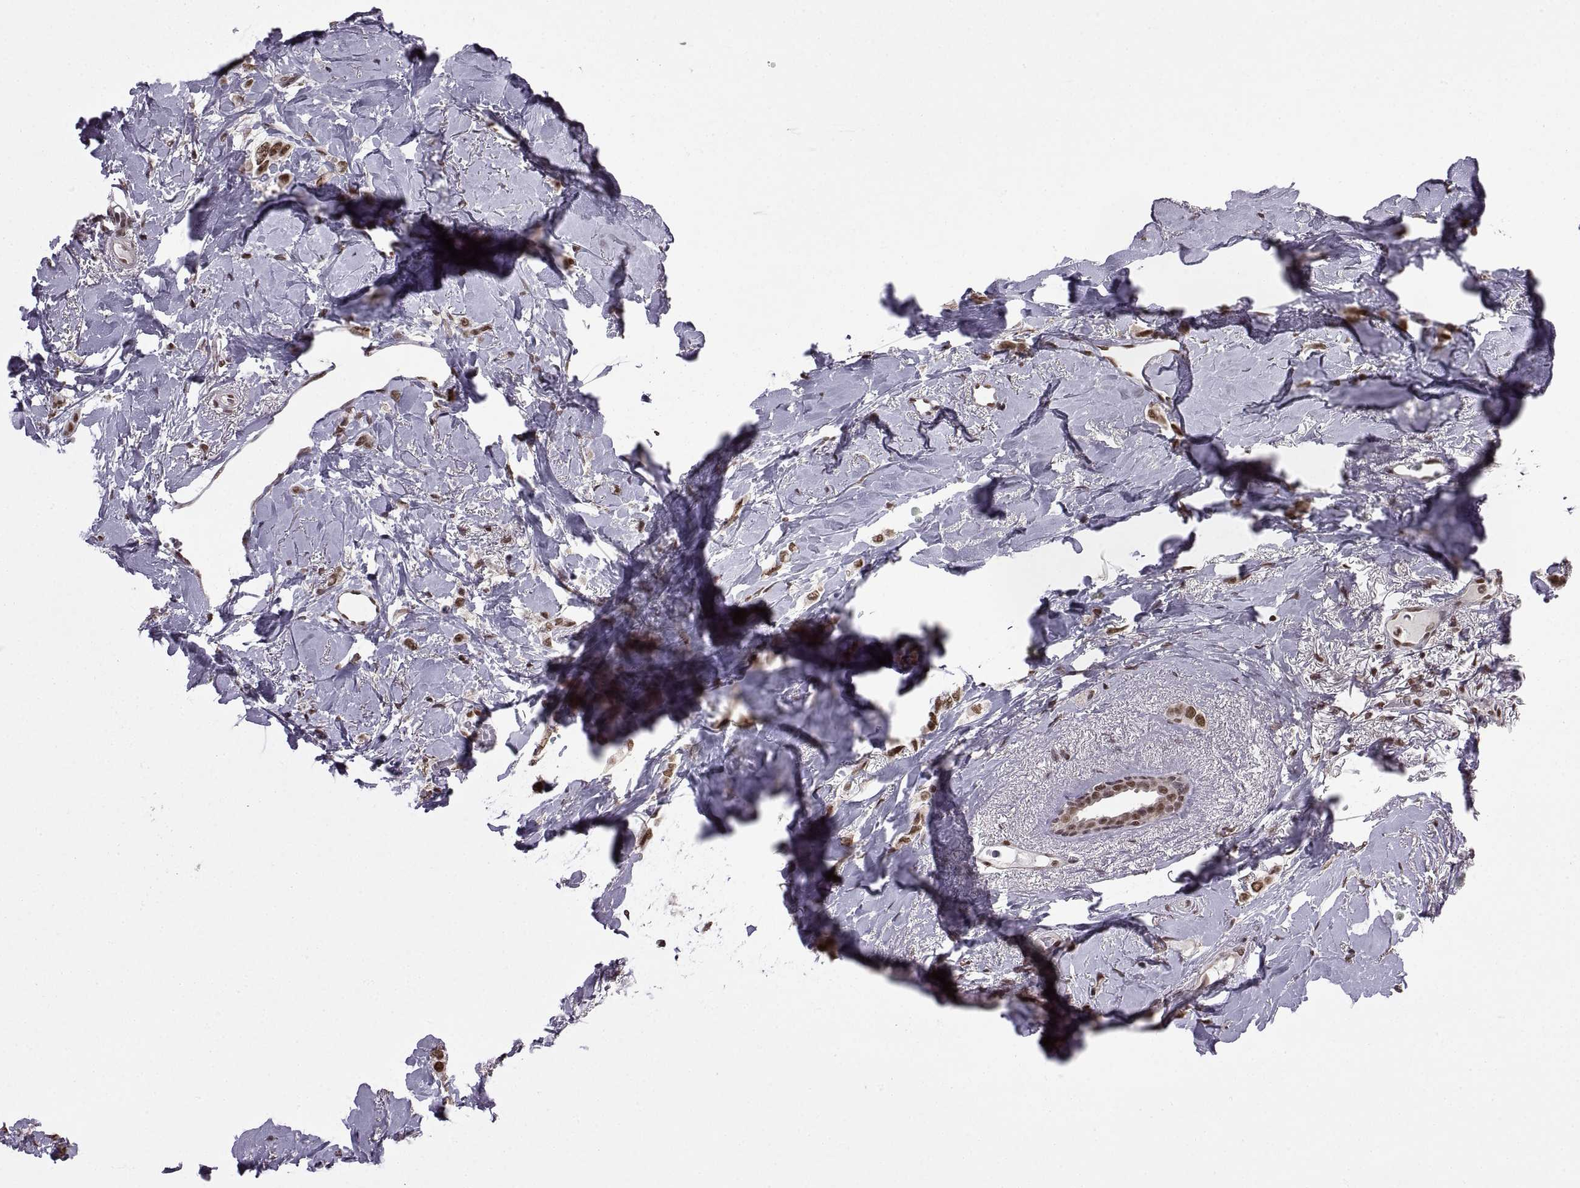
{"staining": {"intensity": "strong", "quantity": ">75%", "location": "nuclear"}, "tissue": "breast cancer", "cell_type": "Tumor cells", "image_type": "cancer", "snomed": [{"axis": "morphology", "description": "Lobular carcinoma"}, {"axis": "topography", "description": "Breast"}], "caption": "Protein analysis of lobular carcinoma (breast) tissue reveals strong nuclear expression in approximately >75% of tumor cells.", "gene": "INTS3", "patient": {"sex": "female", "age": 66}}